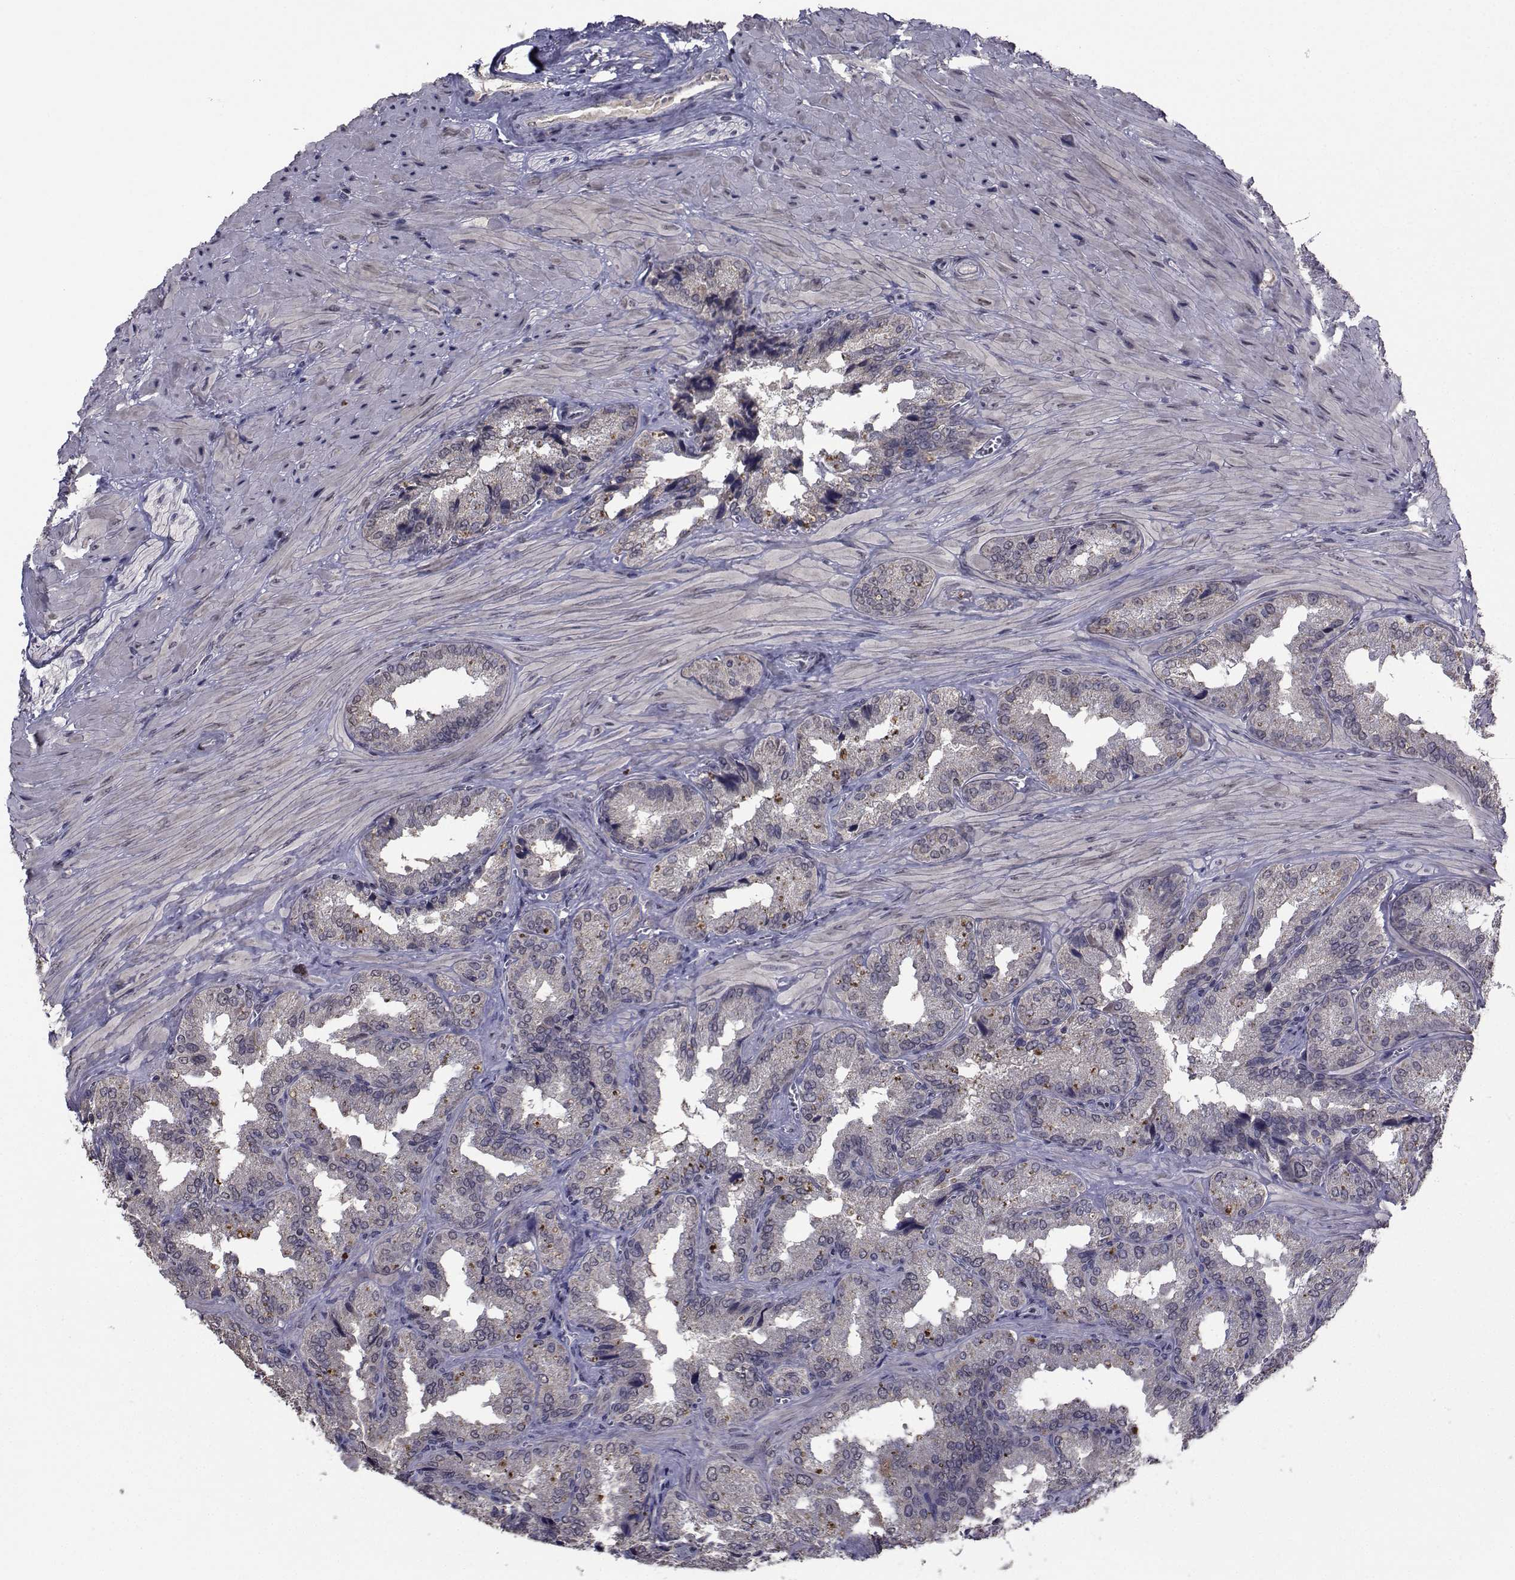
{"staining": {"intensity": "negative", "quantity": "none", "location": "none"}, "tissue": "seminal vesicle", "cell_type": "Glandular cells", "image_type": "normal", "snomed": [{"axis": "morphology", "description": "Normal tissue, NOS"}, {"axis": "topography", "description": "Seminal veicle"}], "caption": "The immunohistochemistry (IHC) micrograph has no significant positivity in glandular cells of seminal vesicle. The staining is performed using DAB brown chromogen with nuclei counter-stained in using hematoxylin.", "gene": "CYP2S1", "patient": {"sex": "male", "age": 37}}